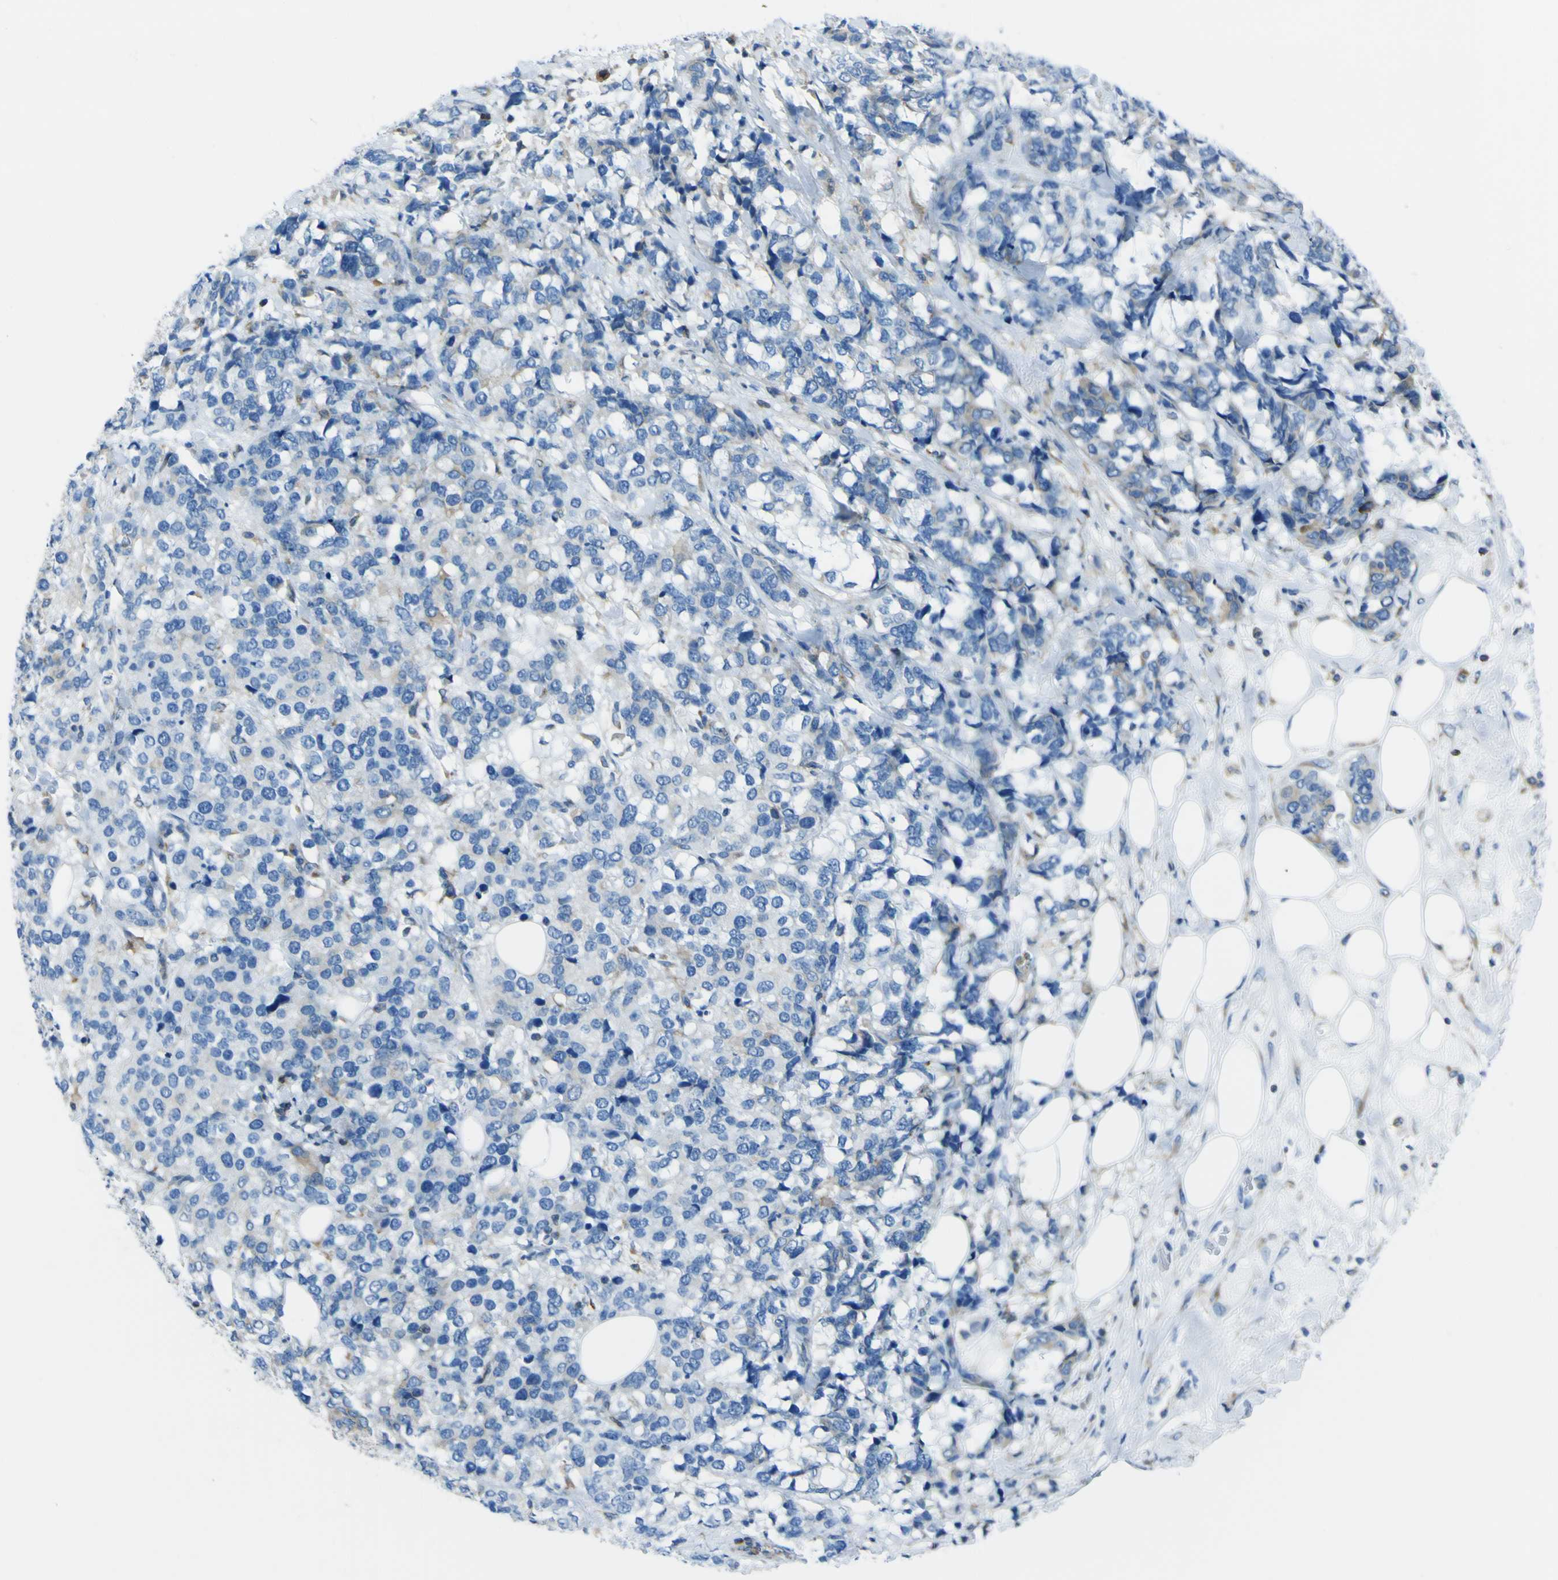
{"staining": {"intensity": "moderate", "quantity": "<25%", "location": "cytoplasmic/membranous"}, "tissue": "breast cancer", "cell_type": "Tumor cells", "image_type": "cancer", "snomed": [{"axis": "morphology", "description": "Lobular carcinoma"}, {"axis": "topography", "description": "Breast"}], "caption": "Immunohistochemistry (DAB (3,3'-diaminobenzidine)) staining of human breast cancer (lobular carcinoma) displays moderate cytoplasmic/membranous protein positivity in about <25% of tumor cells.", "gene": "STIM1", "patient": {"sex": "female", "age": 59}}